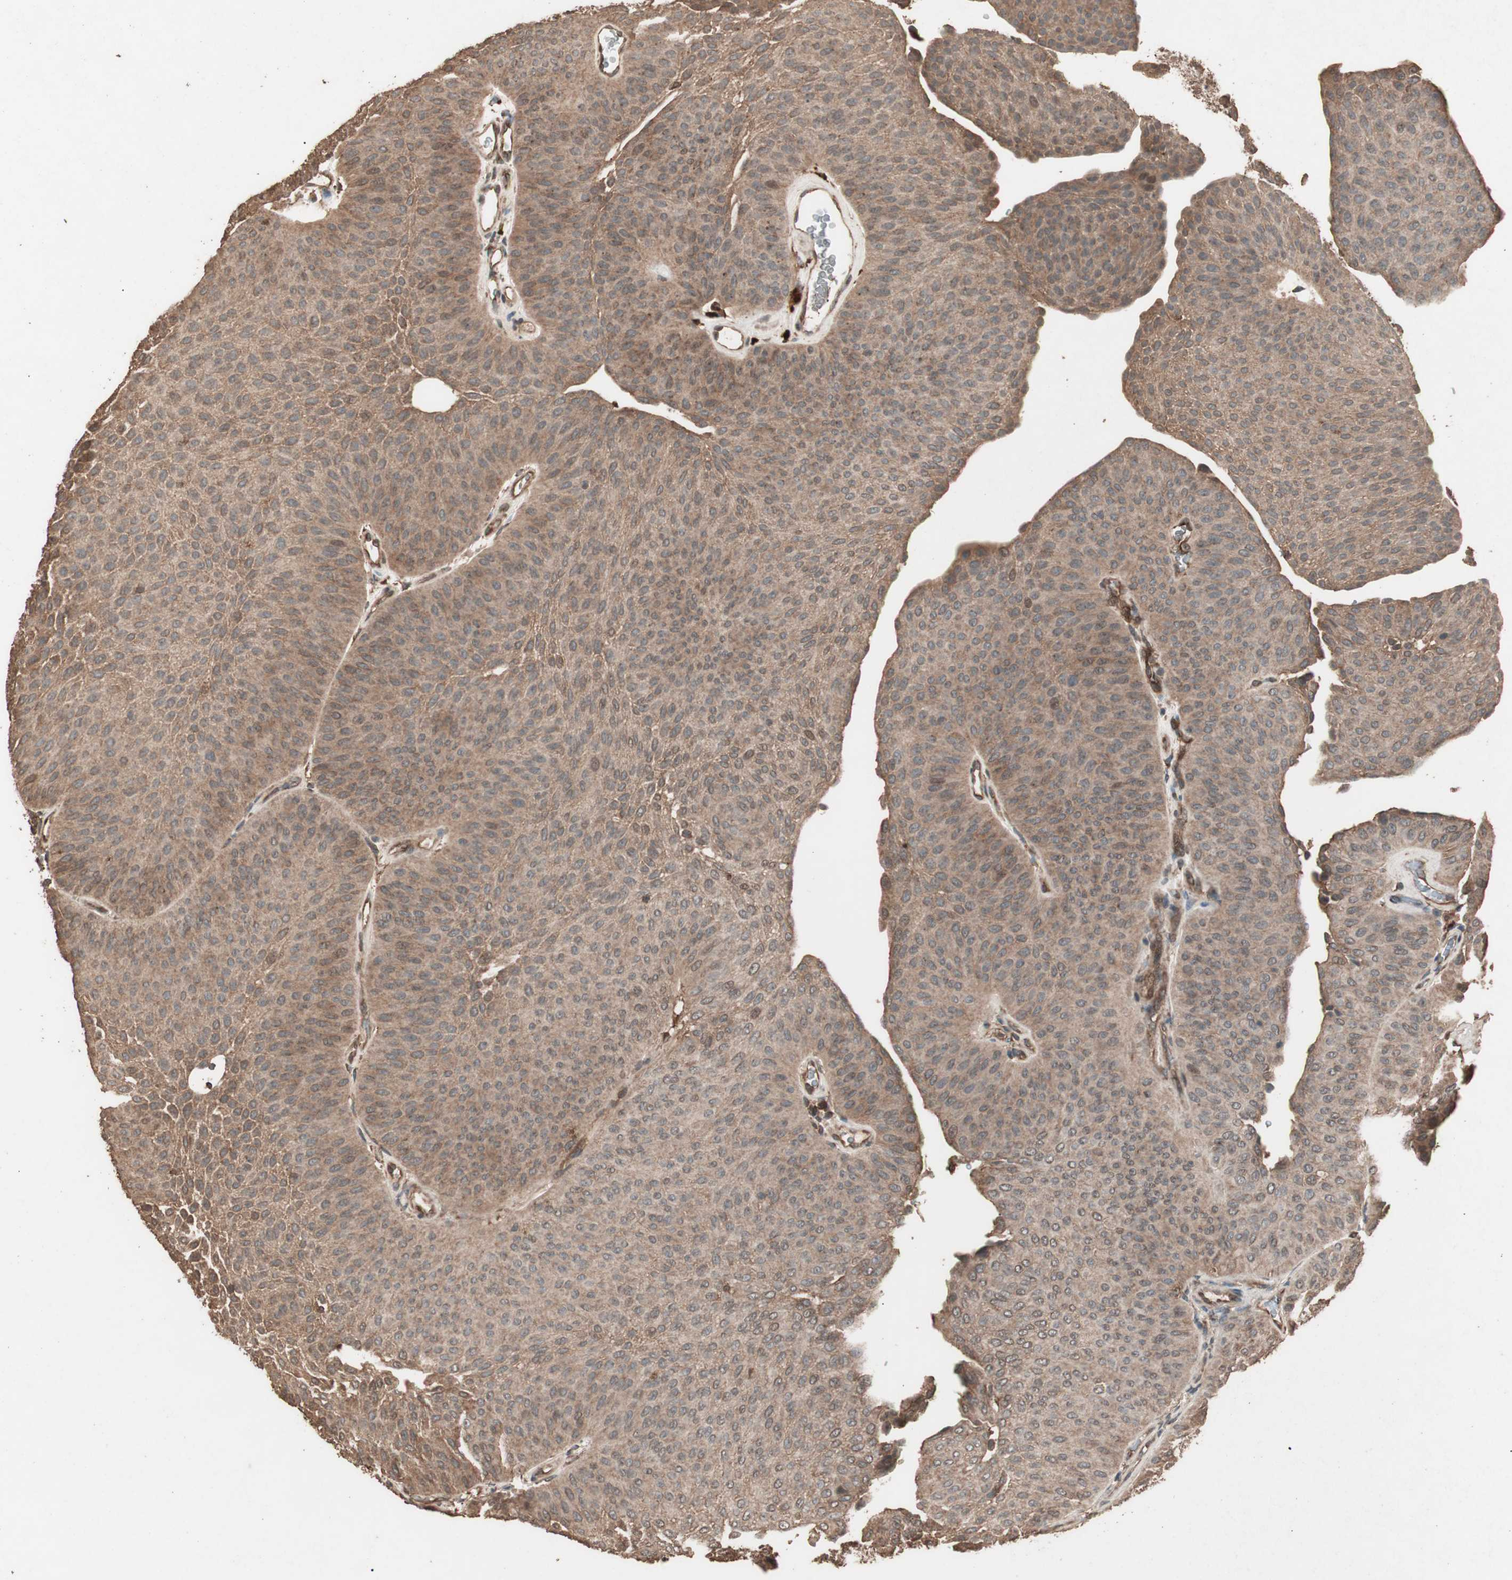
{"staining": {"intensity": "moderate", "quantity": ">75%", "location": "cytoplasmic/membranous"}, "tissue": "urothelial cancer", "cell_type": "Tumor cells", "image_type": "cancer", "snomed": [{"axis": "morphology", "description": "Urothelial carcinoma, Low grade"}, {"axis": "topography", "description": "Urinary bladder"}], "caption": "Protein expression analysis of human urothelial carcinoma (low-grade) reveals moderate cytoplasmic/membranous staining in approximately >75% of tumor cells.", "gene": "CCN4", "patient": {"sex": "female", "age": 60}}